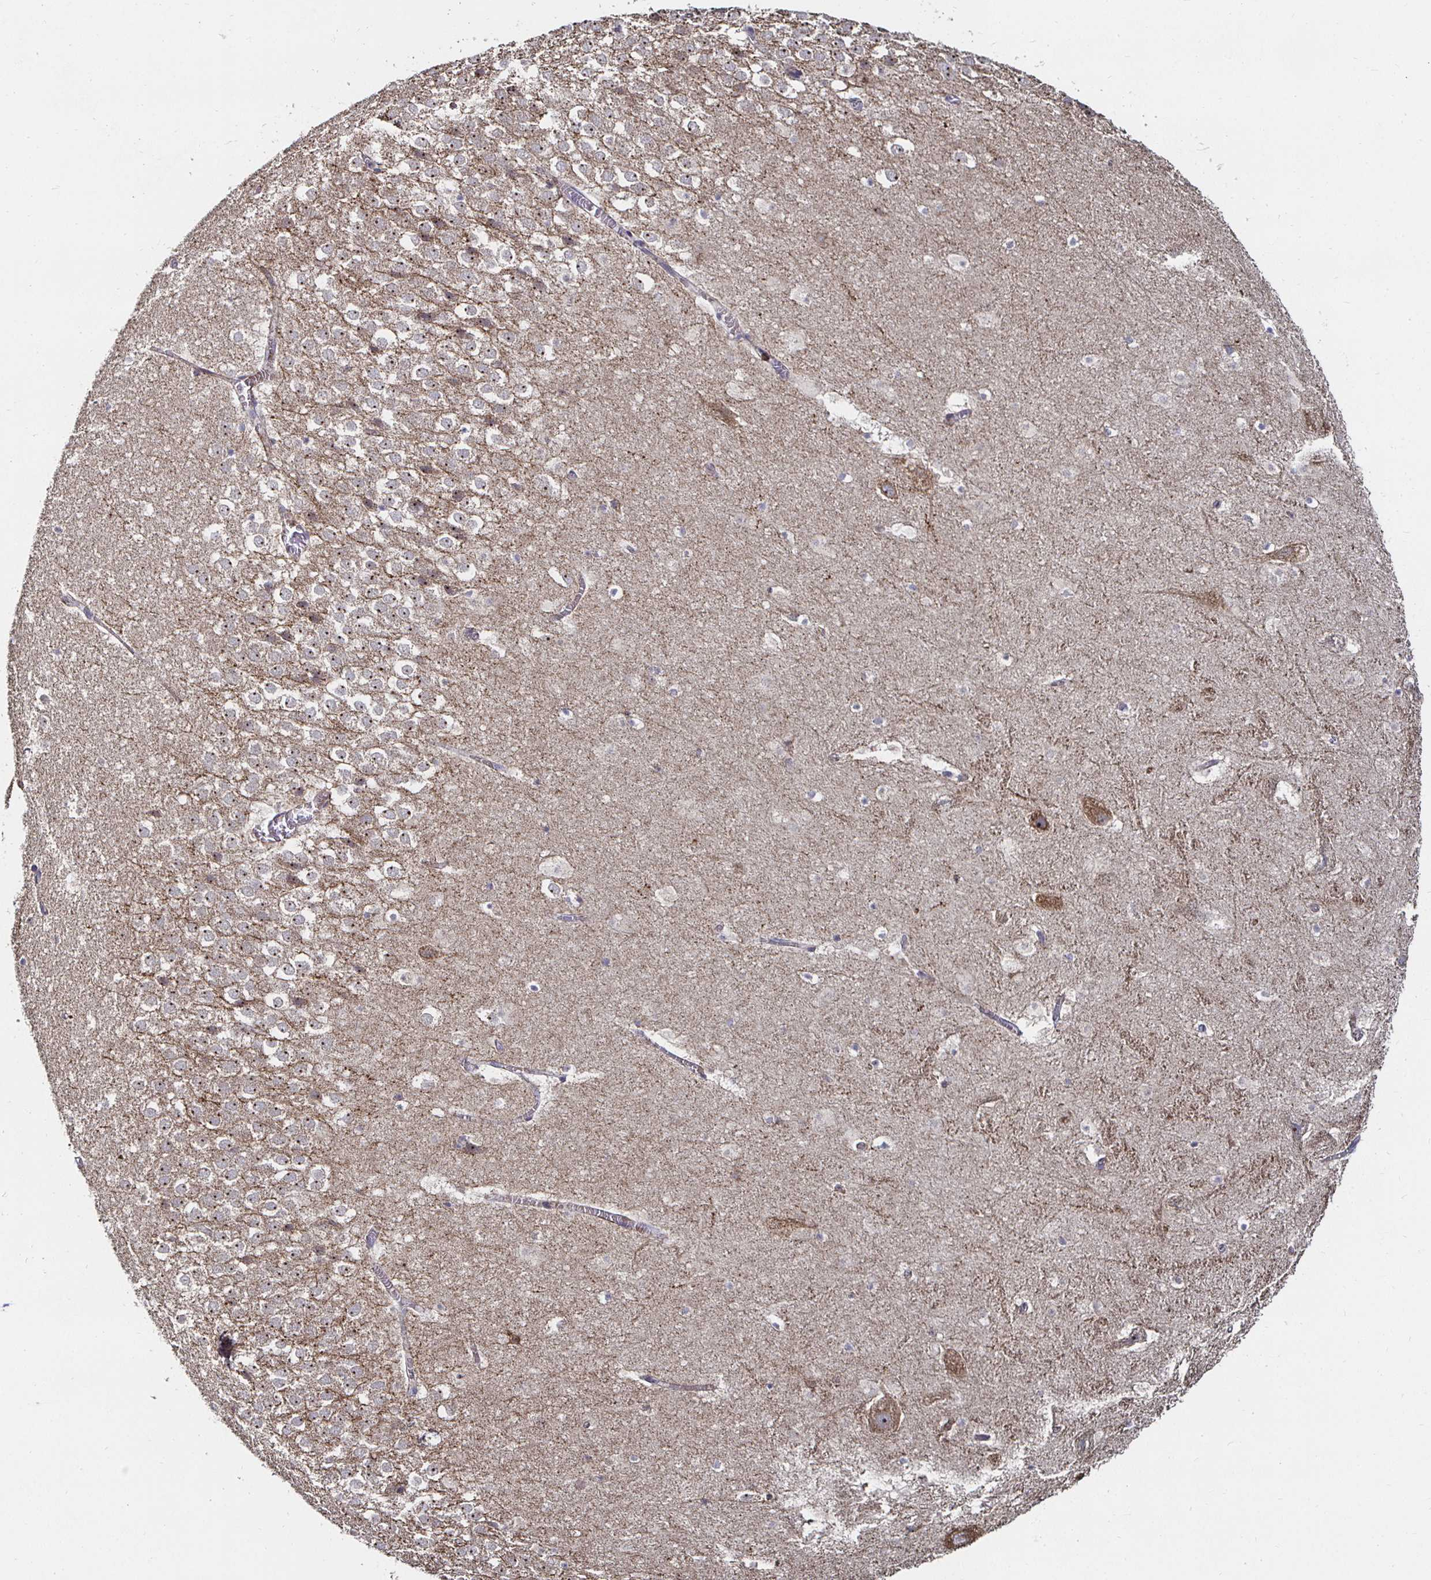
{"staining": {"intensity": "negative", "quantity": "none", "location": "none"}, "tissue": "hippocampus", "cell_type": "Glial cells", "image_type": "normal", "snomed": [{"axis": "morphology", "description": "Normal tissue, NOS"}, {"axis": "topography", "description": "Hippocampus"}], "caption": "Image shows no significant protein staining in glial cells of unremarkable hippocampus. (DAB IHC with hematoxylin counter stain).", "gene": "NRSN1", "patient": {"sex": "female", "age": 42}}